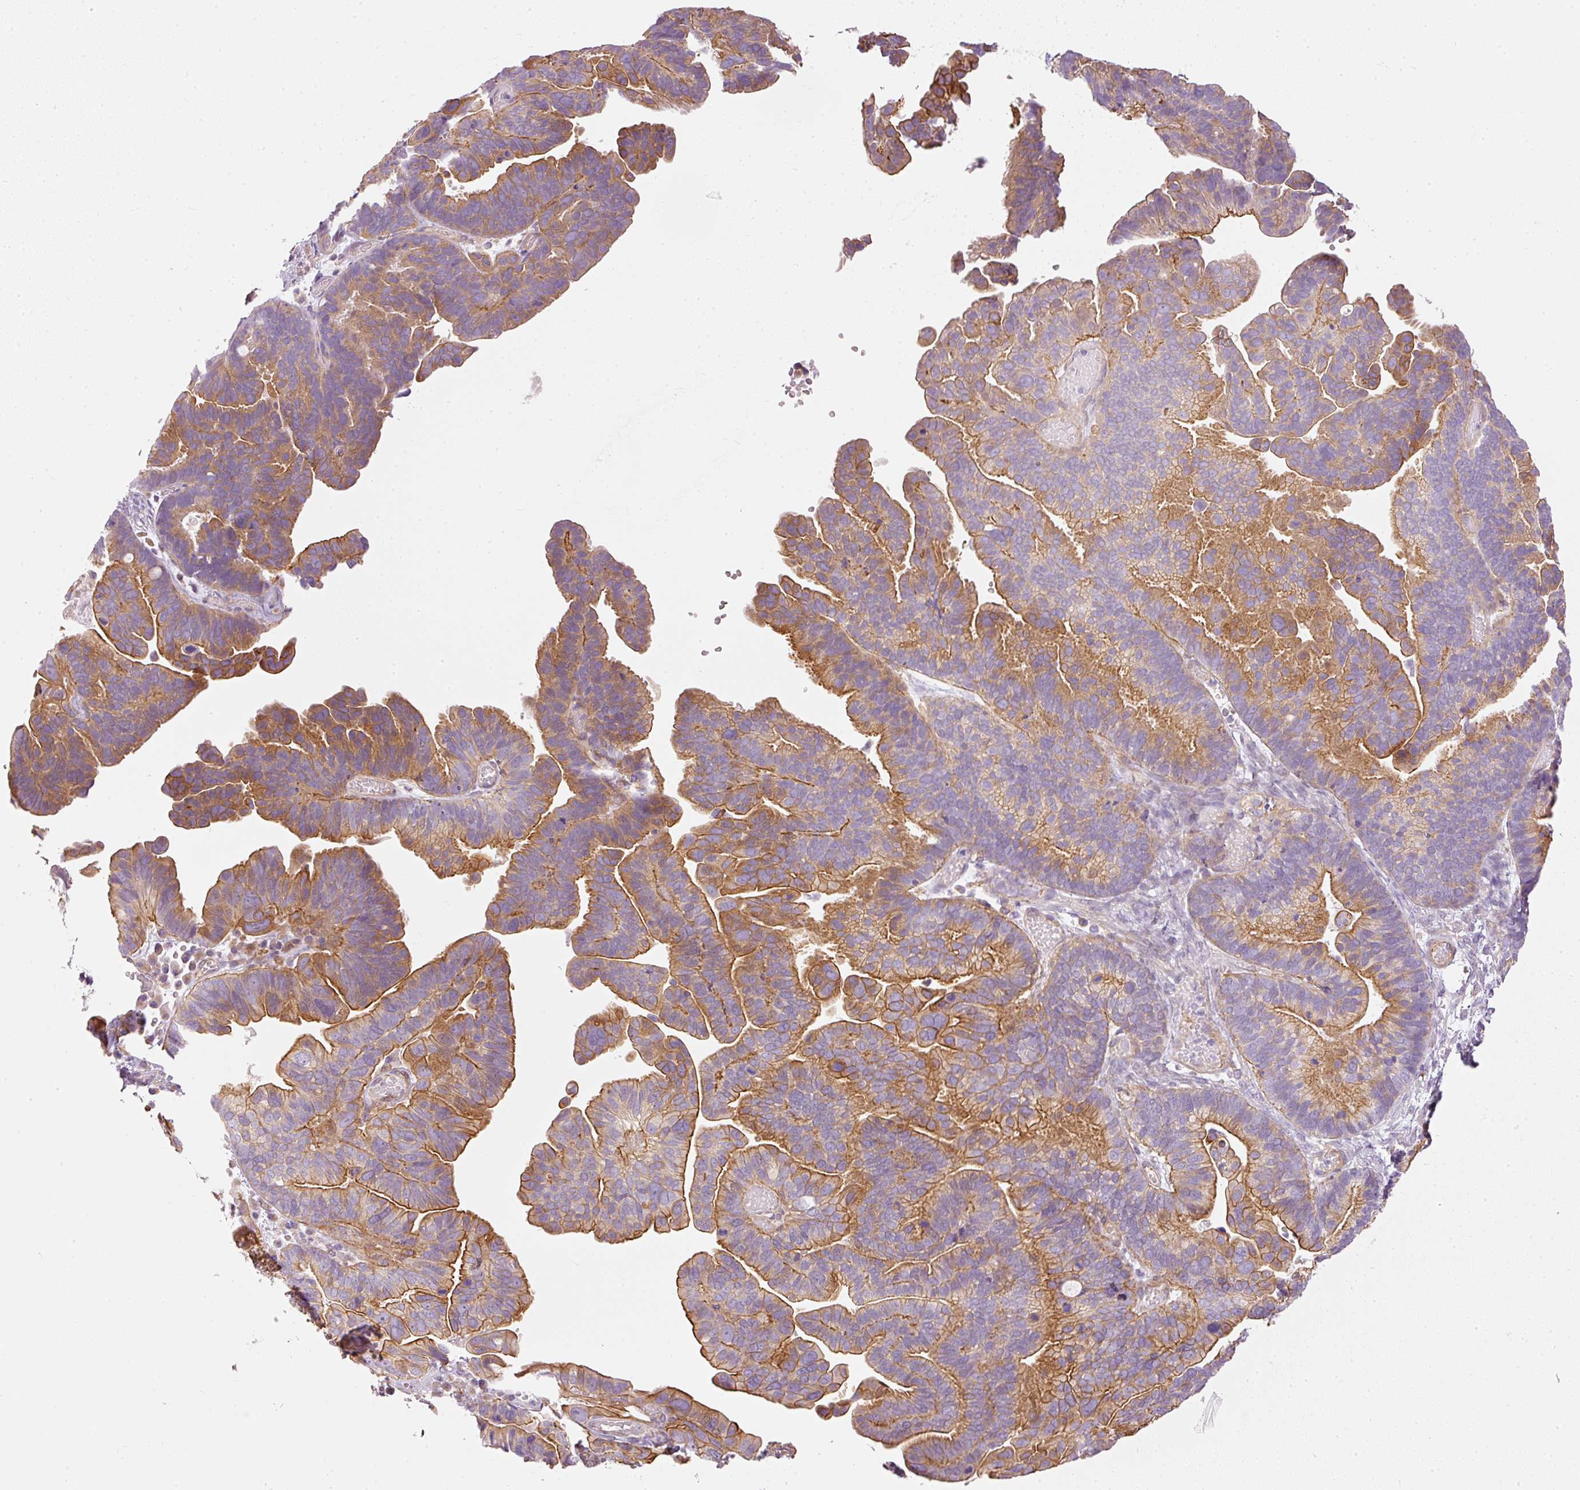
{"staining": {"intensity": "moderate", "quantity": ">75%", "location": "cytoplasmic/membranous"}, "tissue": "ovarian cancer", "cell_type": "Tumor cells", "image_type": "cancer", "snomed": [{"axis": "morphology", "description": "Cystadenocarcinoma, serous, NOS"}, {"axis": "topography", "description": "Ovary"}], "caption": "Human serous cystadenocarcinoma (ovarian) stained with a protein marker displays moderate staining in tumor cells.", "gene": "OSR2", "patient": {"sex": "female", "age": 56}}